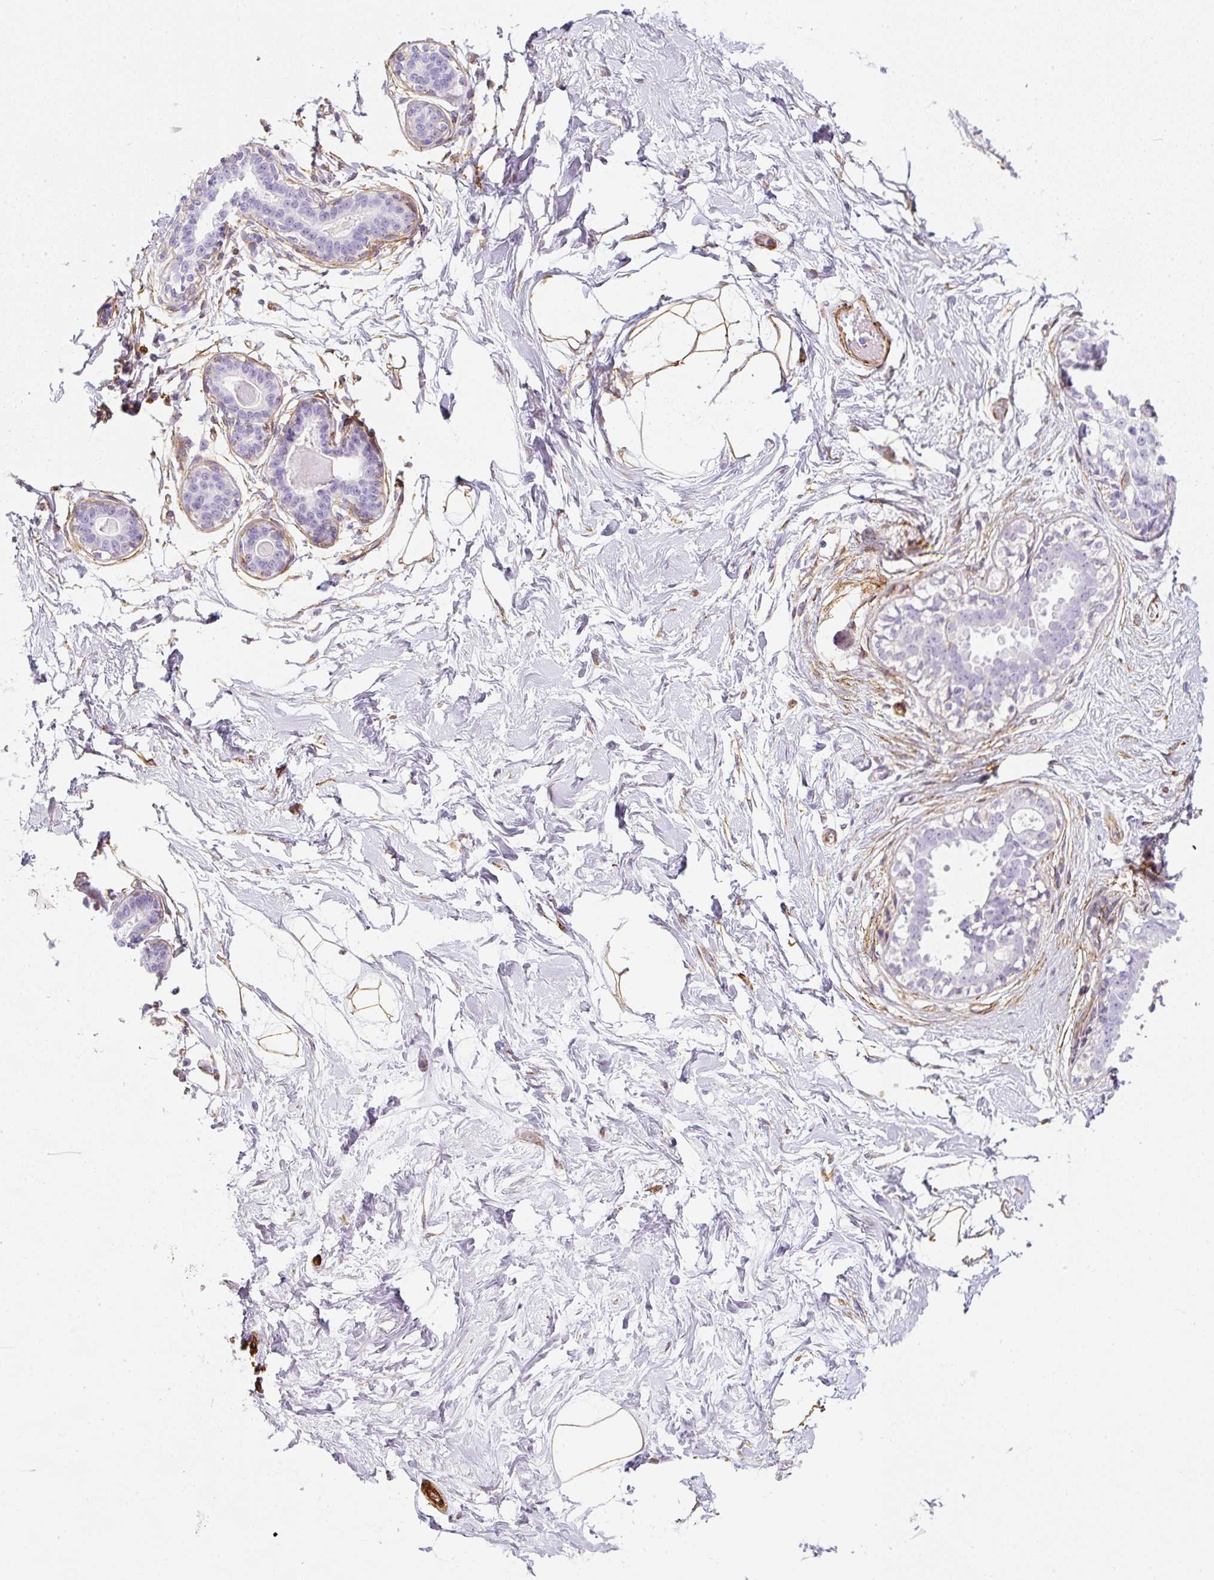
{"staining": {"intensity": "moderate", "quantity": "25%-75%", "location": "cytoplasmic/membranous"}, "tissue": "breast", "cell_type": "Adipocytes", "image_type": "normal", "snomed": [{"axis": "morphology", "description": "Normal tissue, NOS"}, {"axis": "topography", "description": "Breast"}], "caption": "Breast stained with DAB (3,3'-diaminobenzidine) immunohistochemistry reveals medium levels of moderate cytoplasmic/membranous expression in about 25%-75% of adipocytes. (Brightfield microscopy of DAB IHC at high magnification).", "gene": "CAVIN3", "patient": {"sex": "female", "age": 45}}